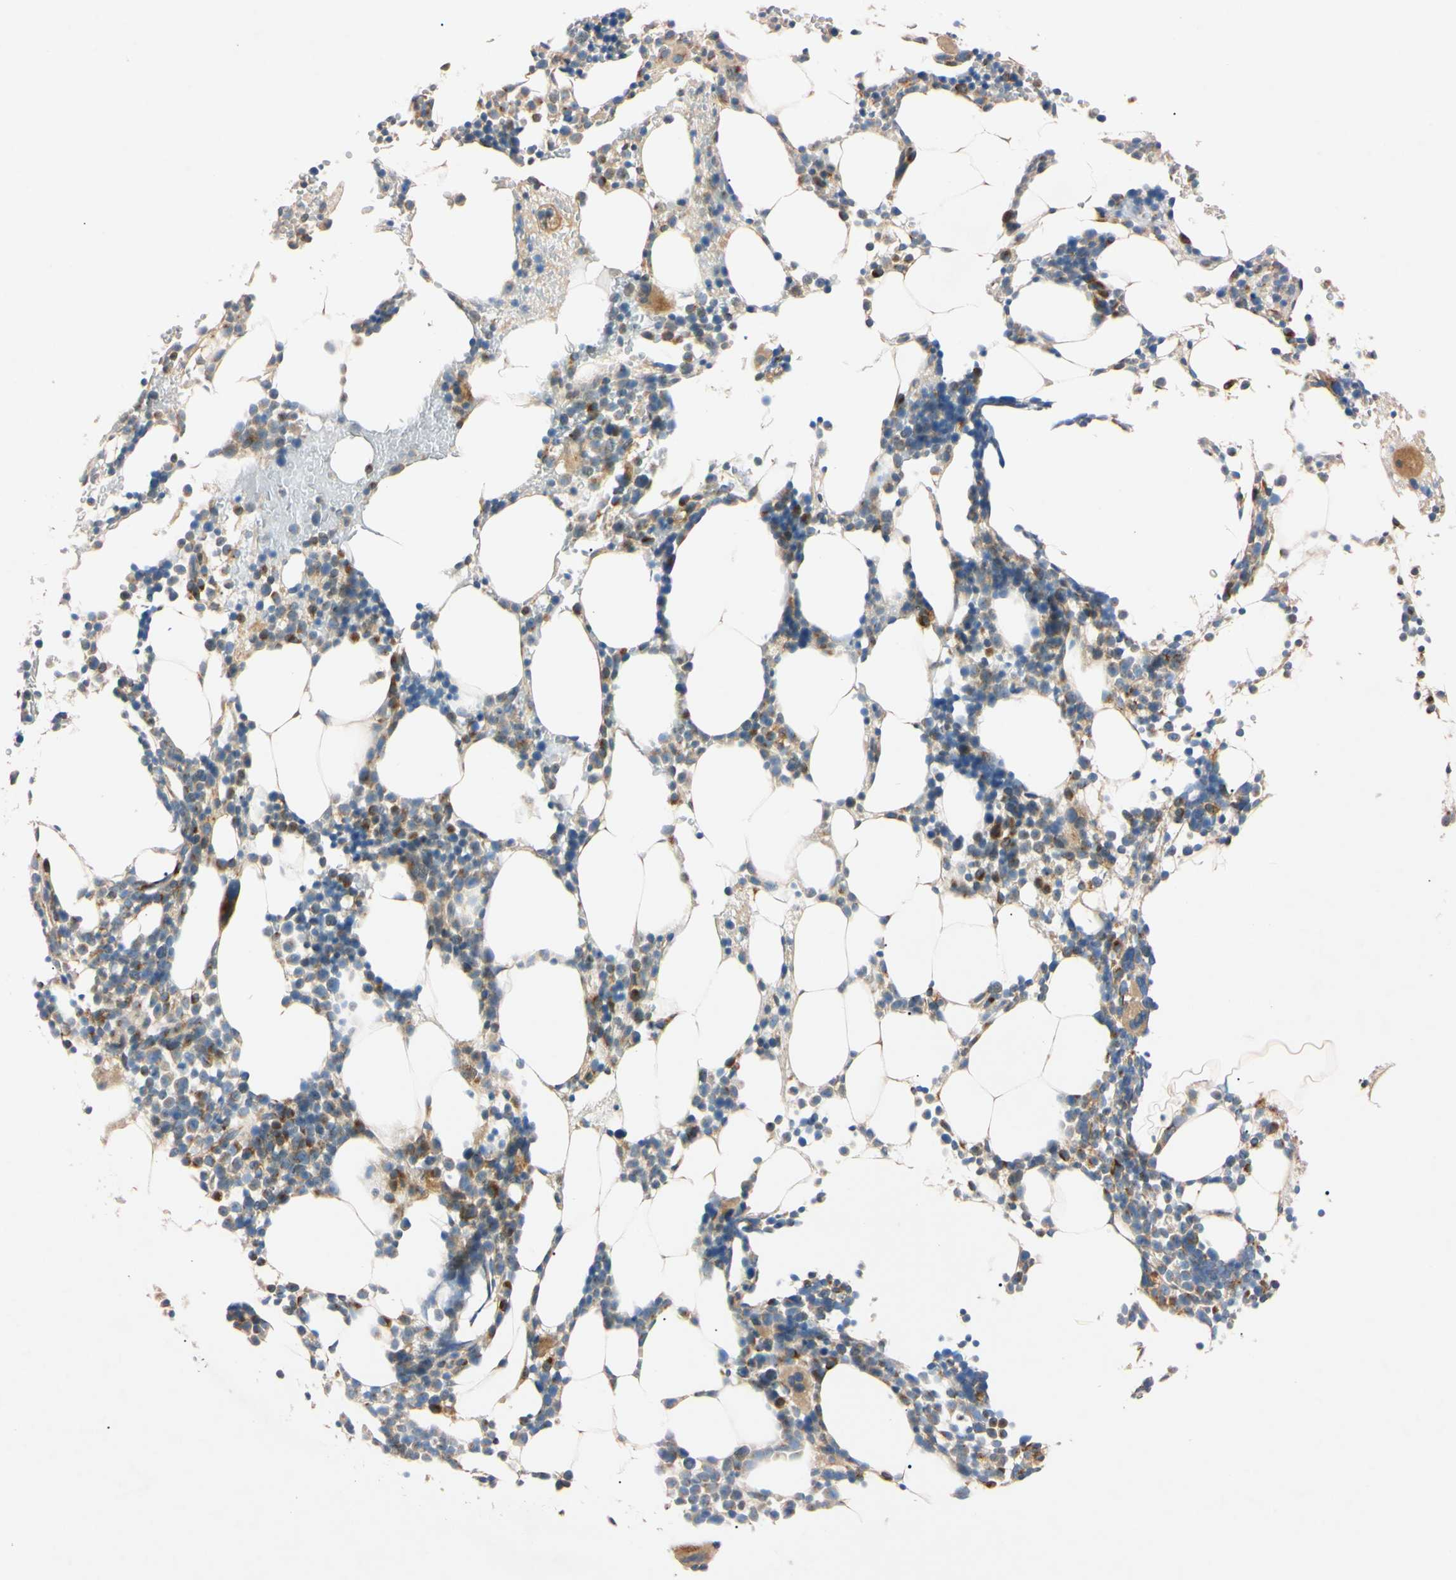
{"staining": {"intensity": "moderate", "quantity": "<25%", "location": "cytoplasmic/membranous"}, "tissue": "bone marrow", "cell_type": "Hematopoietic cells", "image_type": "normal", "snomed": [{"axis": "morphology", "description": "Normal tissue, NOS"}, {"axis": "morphology", "description": "Inflammation, NOS"}, {"axis": "topography", "description": "Bone marrow"}], "caption": "Immunohistochemical staining of benign bone marrow exhibits <25% levels of moderate cytoplasmic/membranous protein expression in about <25% of hematopoietic cells.", "gene": "IER3IP1", "patient": {"sex": "male", "age": 42}}